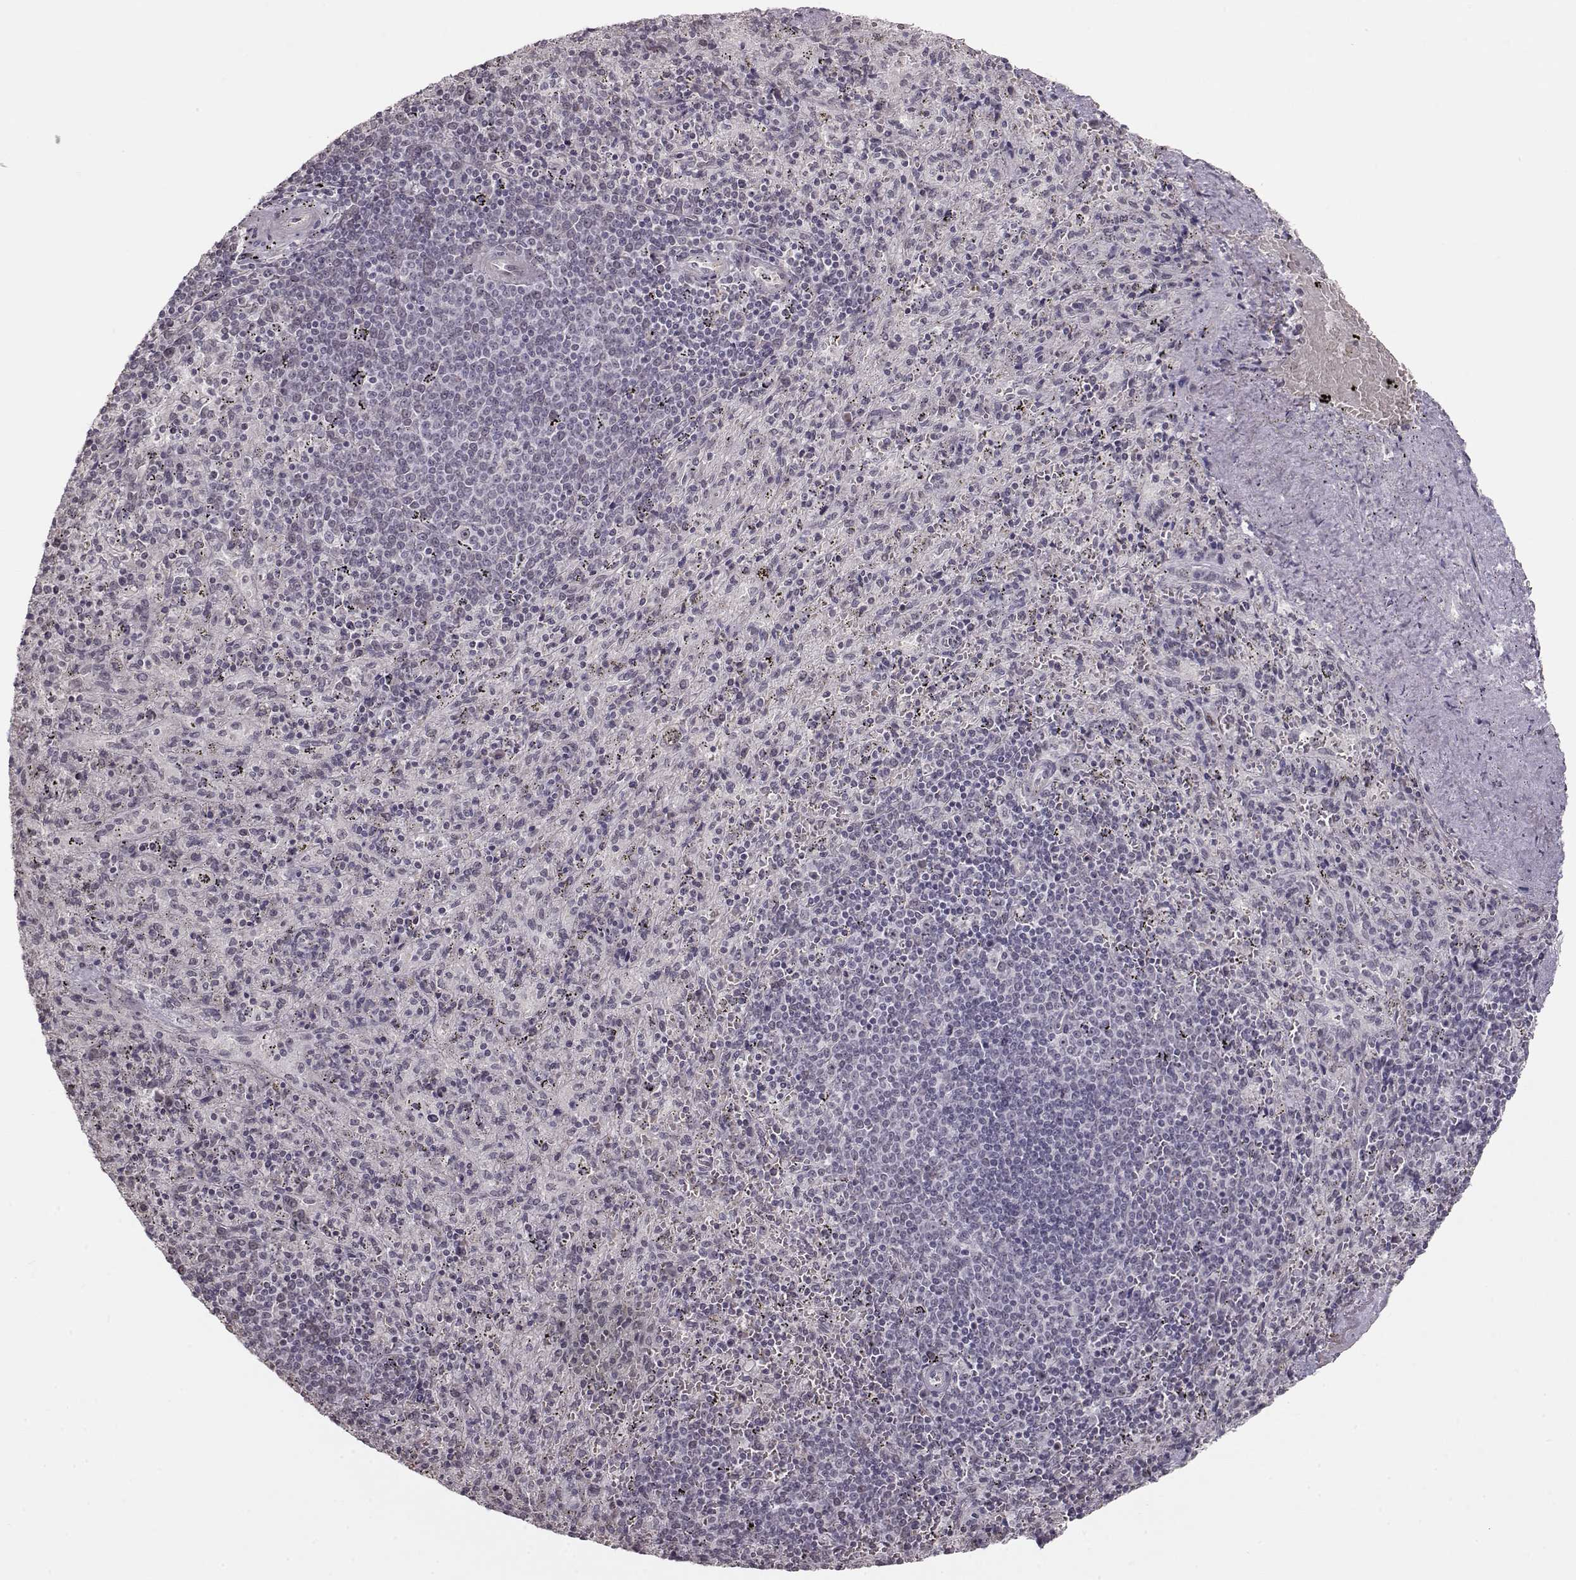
{"staining": {"intensity": "negative", "quantity": "none", "location": "none"}, "tissue": "spleen", "cell_type": "Cells in red pulp", "image_type": "normal", "snomed": [{"axis": "morphology", "description": "Normal tissue, NOS"}, {"axis": "topography", "description": "Spleen"}], "caption": "Cells in red pulp are negative for protein expression in benign human spleen. The staining was performed using DAB (3,3'-diaminobenzidine) to visualize the protein expression in brown, while the nuclei were stained in blue with hematoxylin (Magnification: 20x).", "gene": "PCP4", "patient": {"sex": "male", "age": 57}}